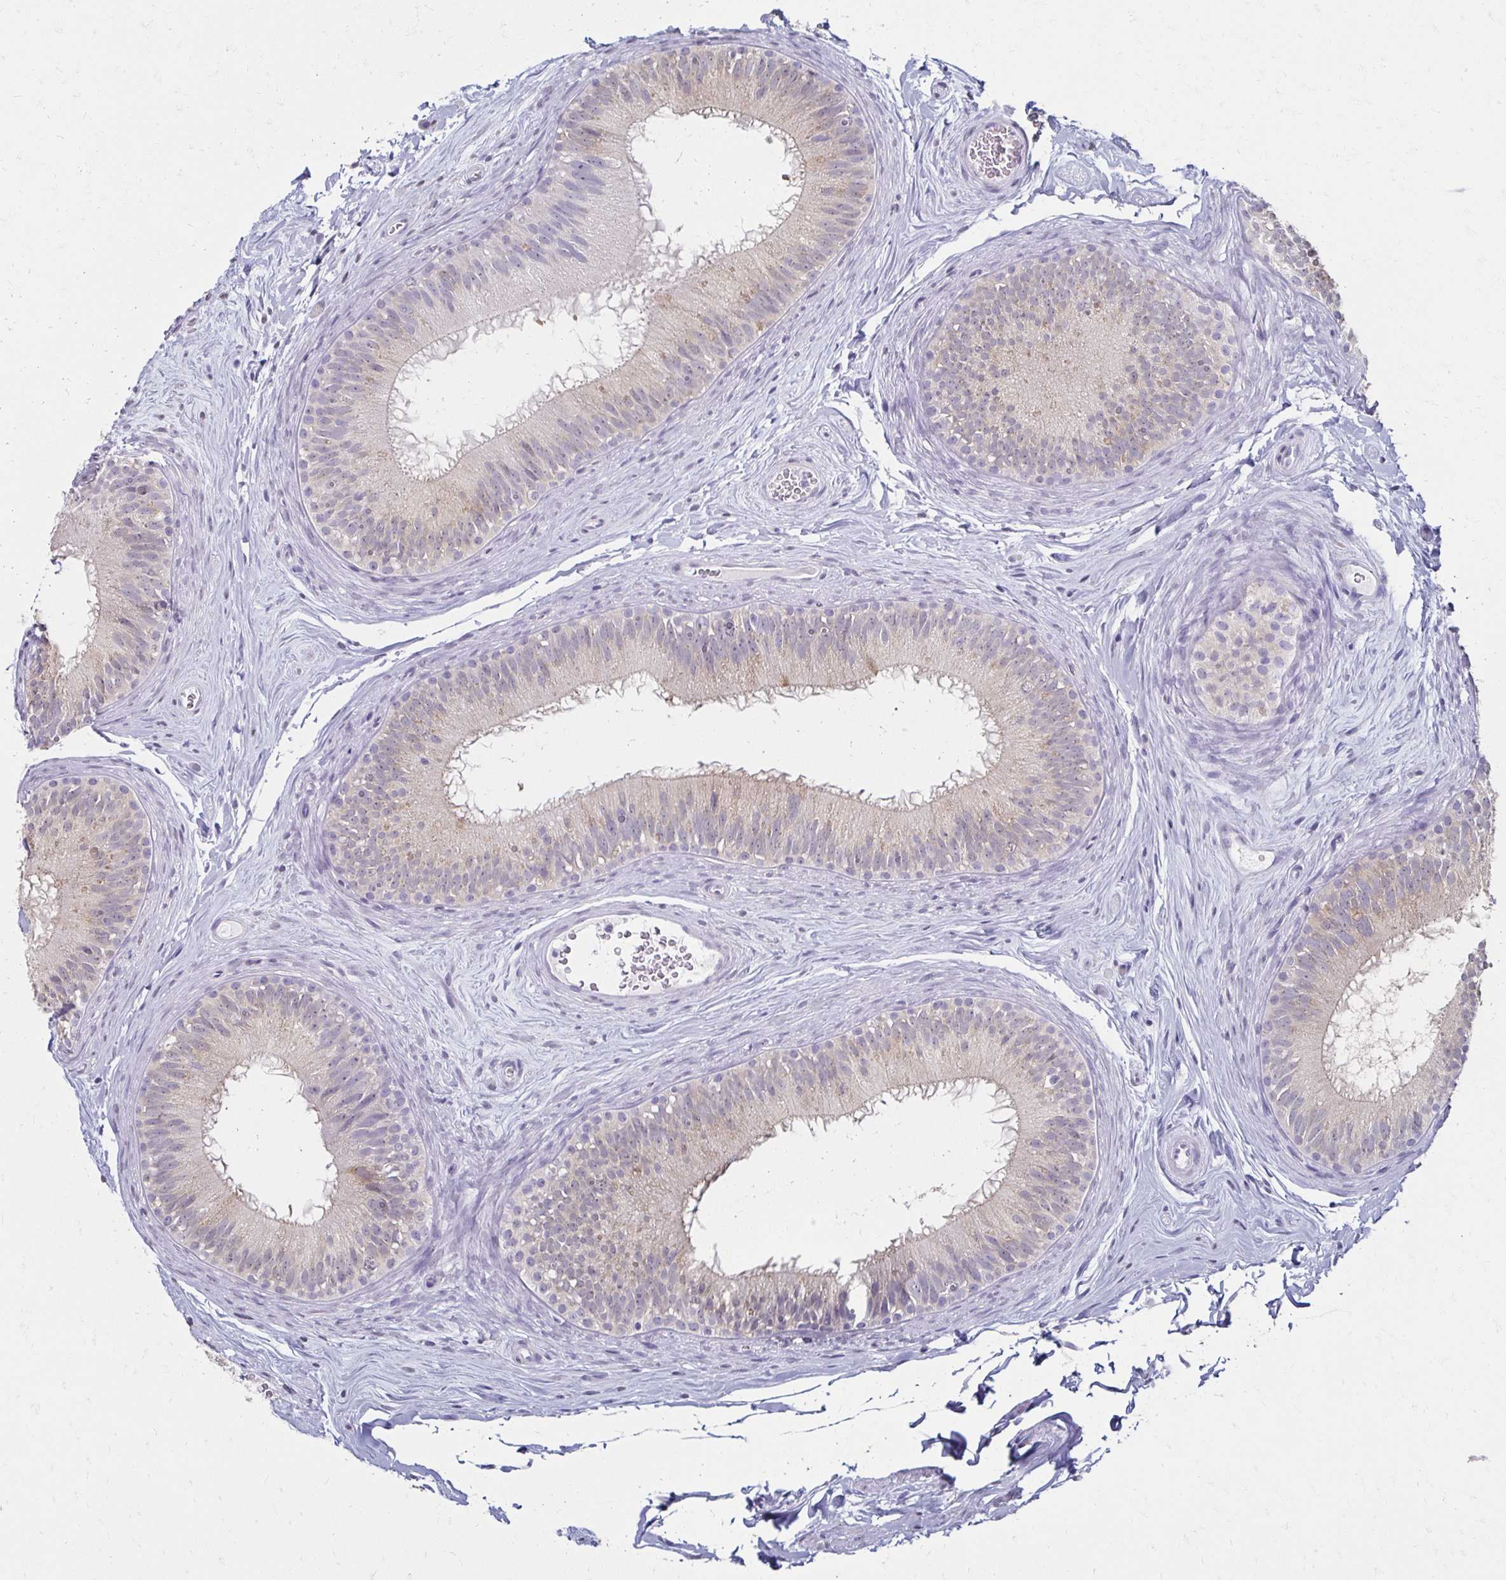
{"staining": {"intensity": "weak", "quantity": "<25%", "location": "cytoplasmic/membranous"}, "tissue": "epididymis", "cell_type": "Glandular cells", "image_type": "normal", "snomed": [{"axis": "morphology", "description": "Normal tissue, NOS"}, {"axis": "topography", "description": "Epididymis"}], "caption": "Immunohistochemistry (IHC) of normal human epididymis reveals no staining in glandular cells.", "gene": "TOMM34", "patient": {"sex": "male", "age": 44}}